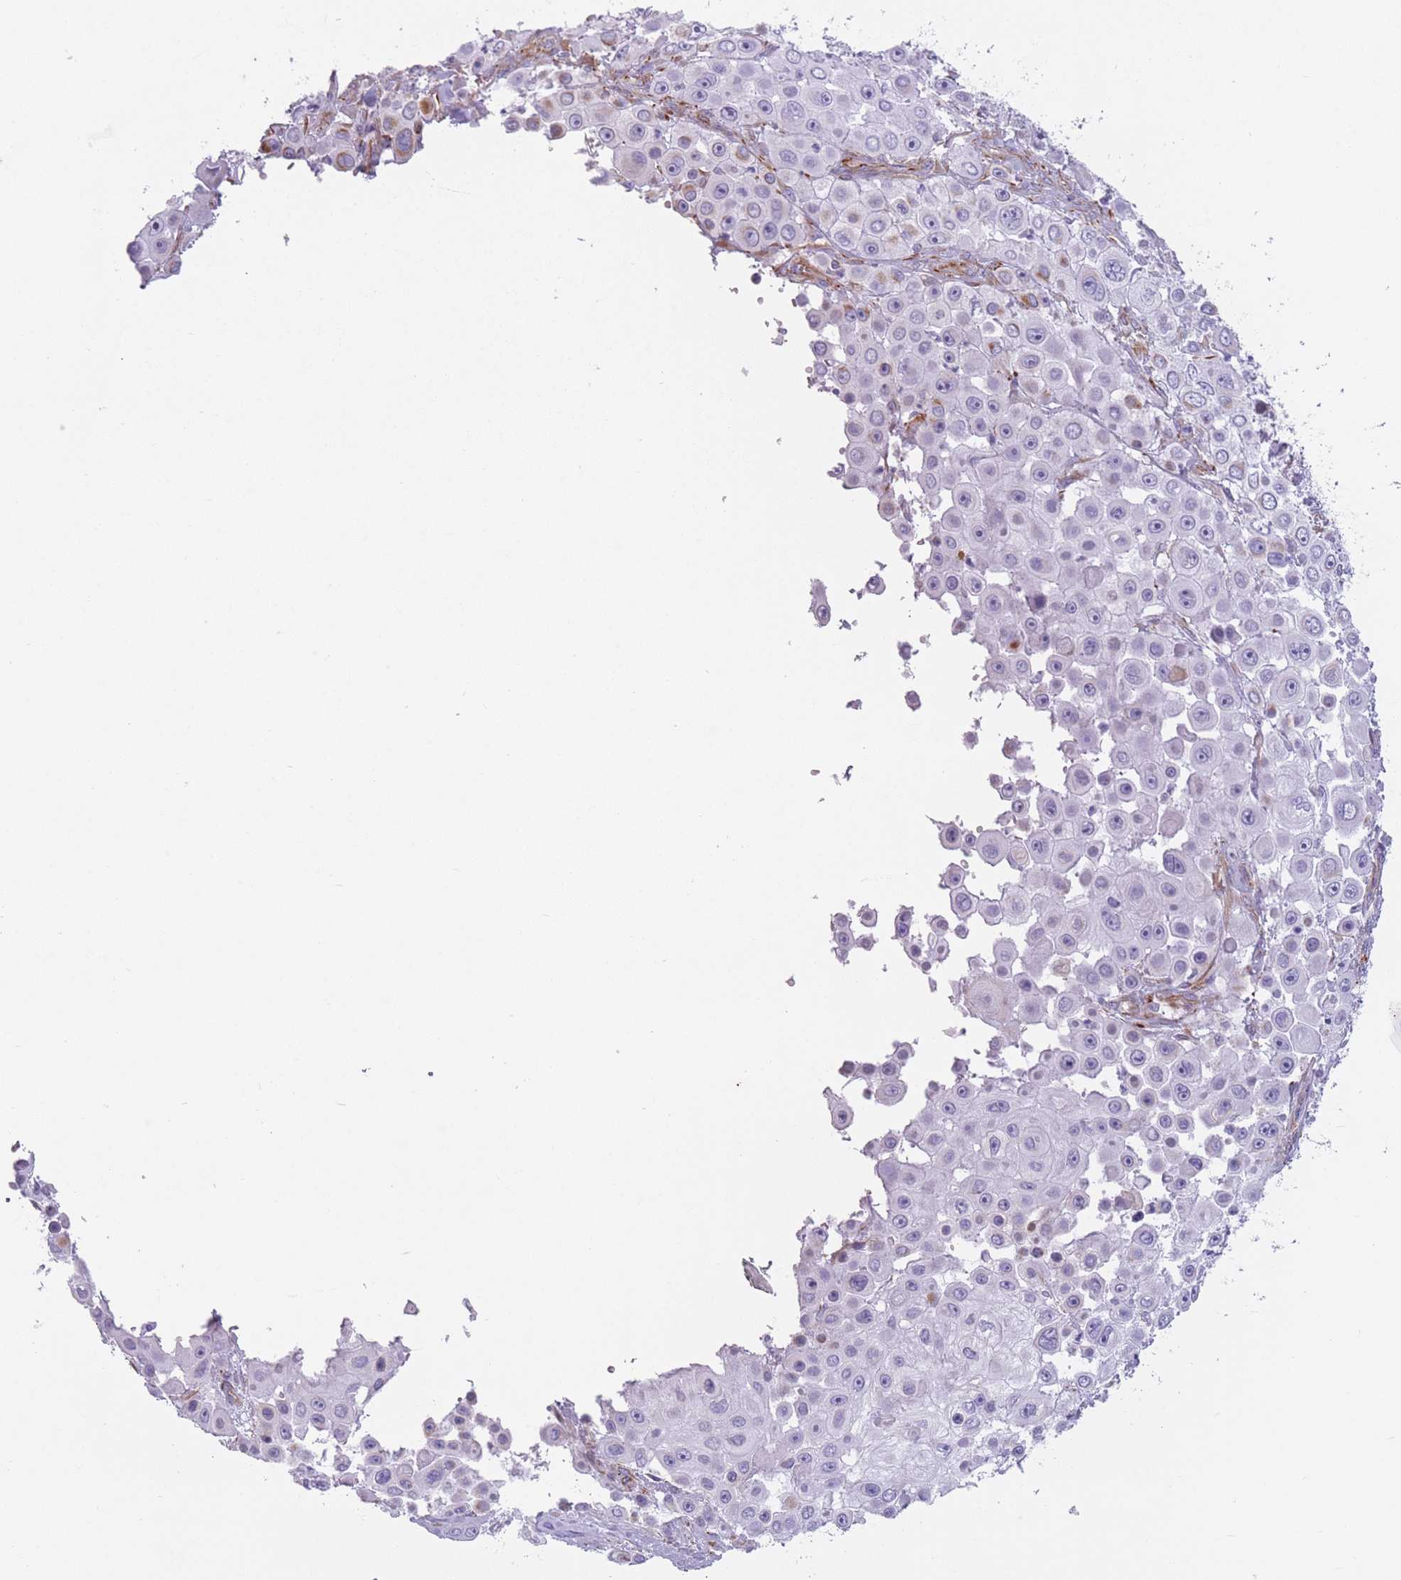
{"staining": {"intensity": "negative", "quantity": "none", "location": "none"}, "tissue": "skin cancer", "cell_type": "Tumor cells", "image_type": "cancer", "snomed": [{"axis": "morphology", "description": "Squamous cell carcinoma, NOS"}, {"axis": "topography", "description": "Skin"}], "caption": "Tumor cells show no significant protein expression in skin squamous cell carcinoma.", "gene": "PTCD1", "patient": {"sex": "male", "age": 67}}